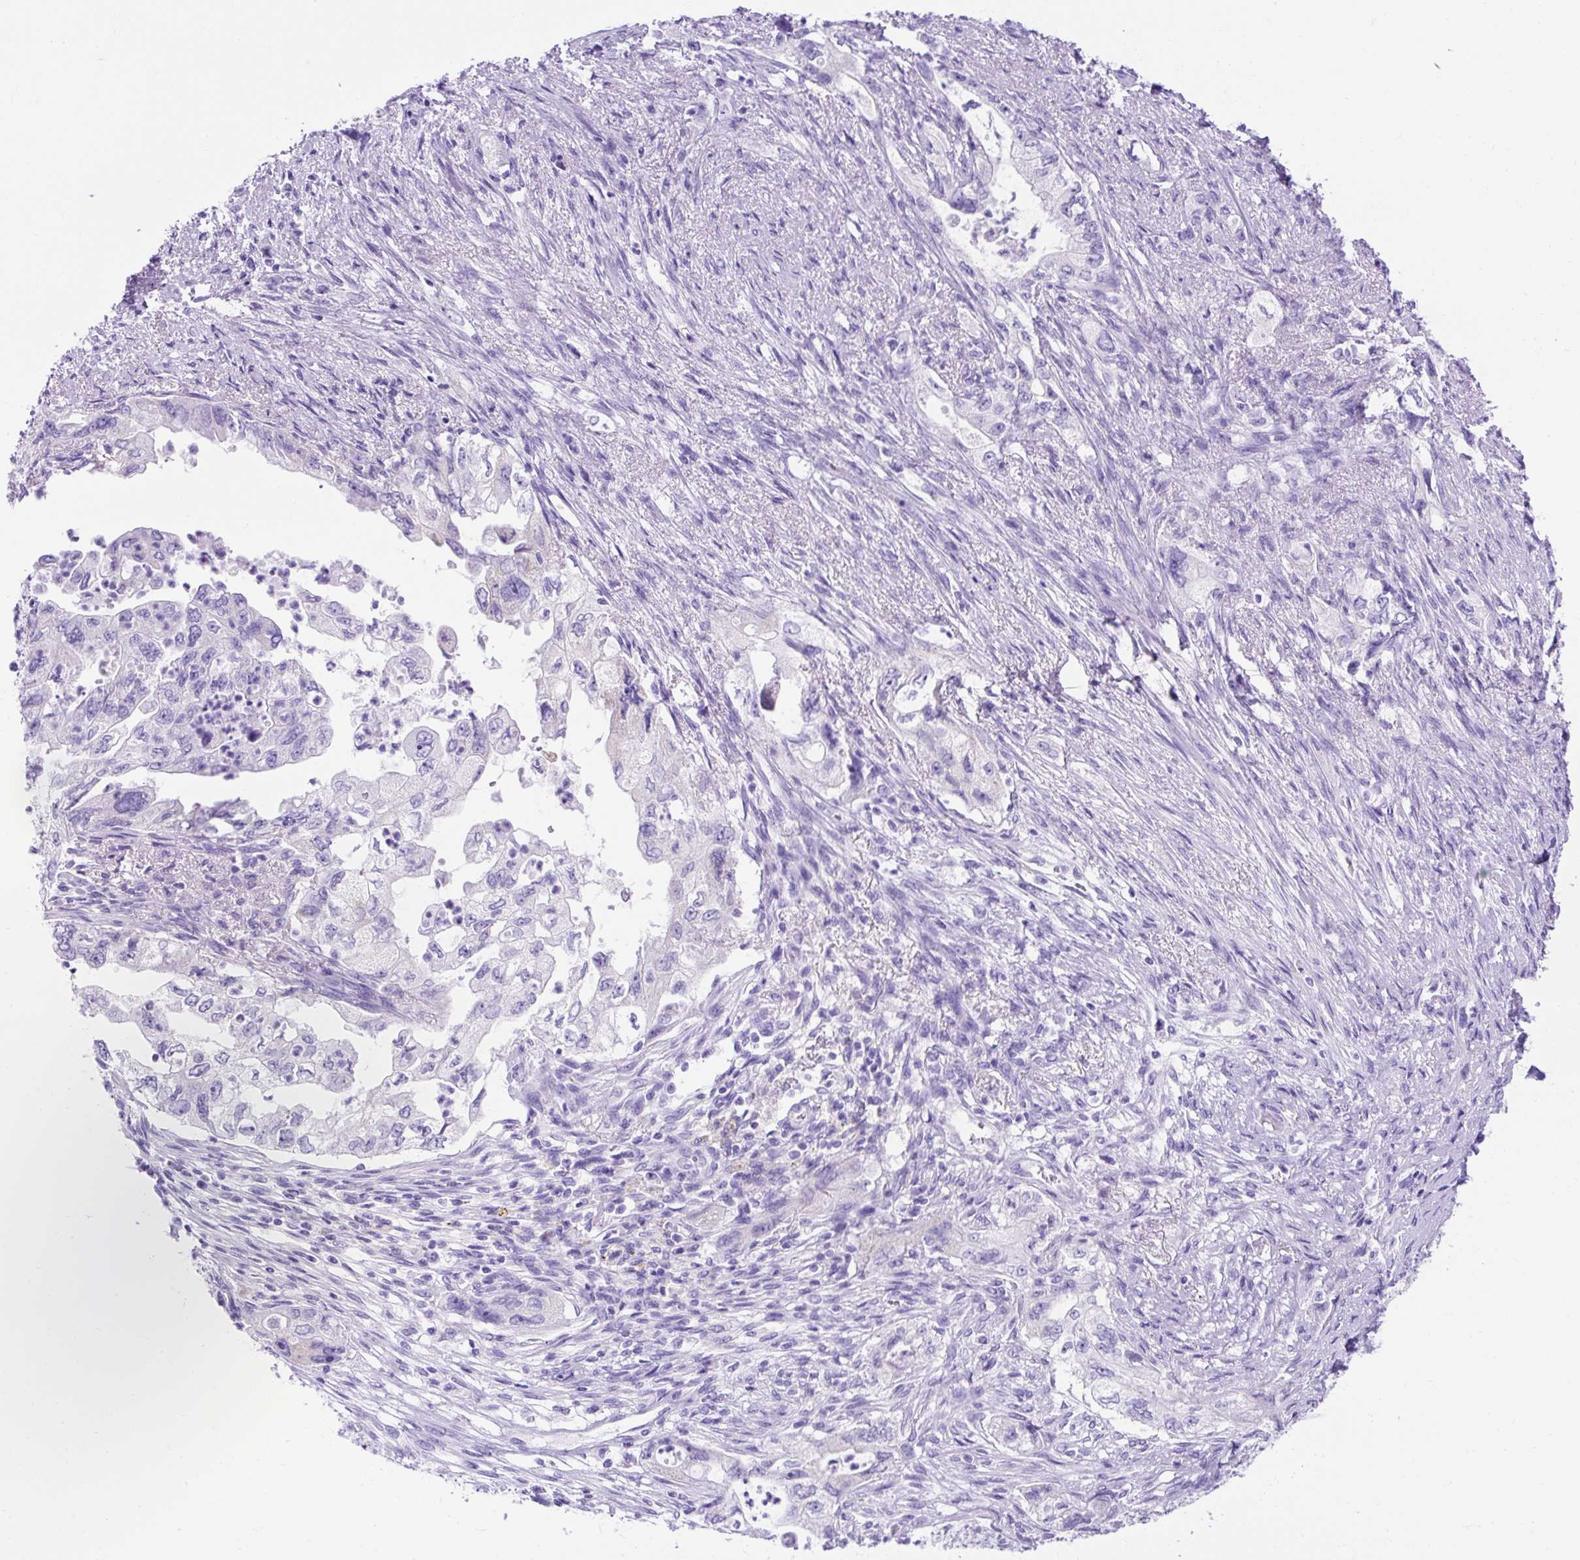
{"staining": {"intensity": "negative", "quantity": "none", "location": "none"}, "tissue": "pancreatic cancer", "cell_type": "Tumor cells", "image_type": "cancer", "snomed": [{"axis": "morphology", "description": "Adenocarcinoma, NOS"}, {"axis": "topography", "description": "Pancreas"}], "caption": "Immunohistochemical staining of pancreatic cancer reveals no significant expression in tumor cells. The staining is performed using DAB brown chromogen with nuclei counter-stained in using hematoxylin.", "gene": "KRT12", "patient": {"sex": "female", "age": 73}}